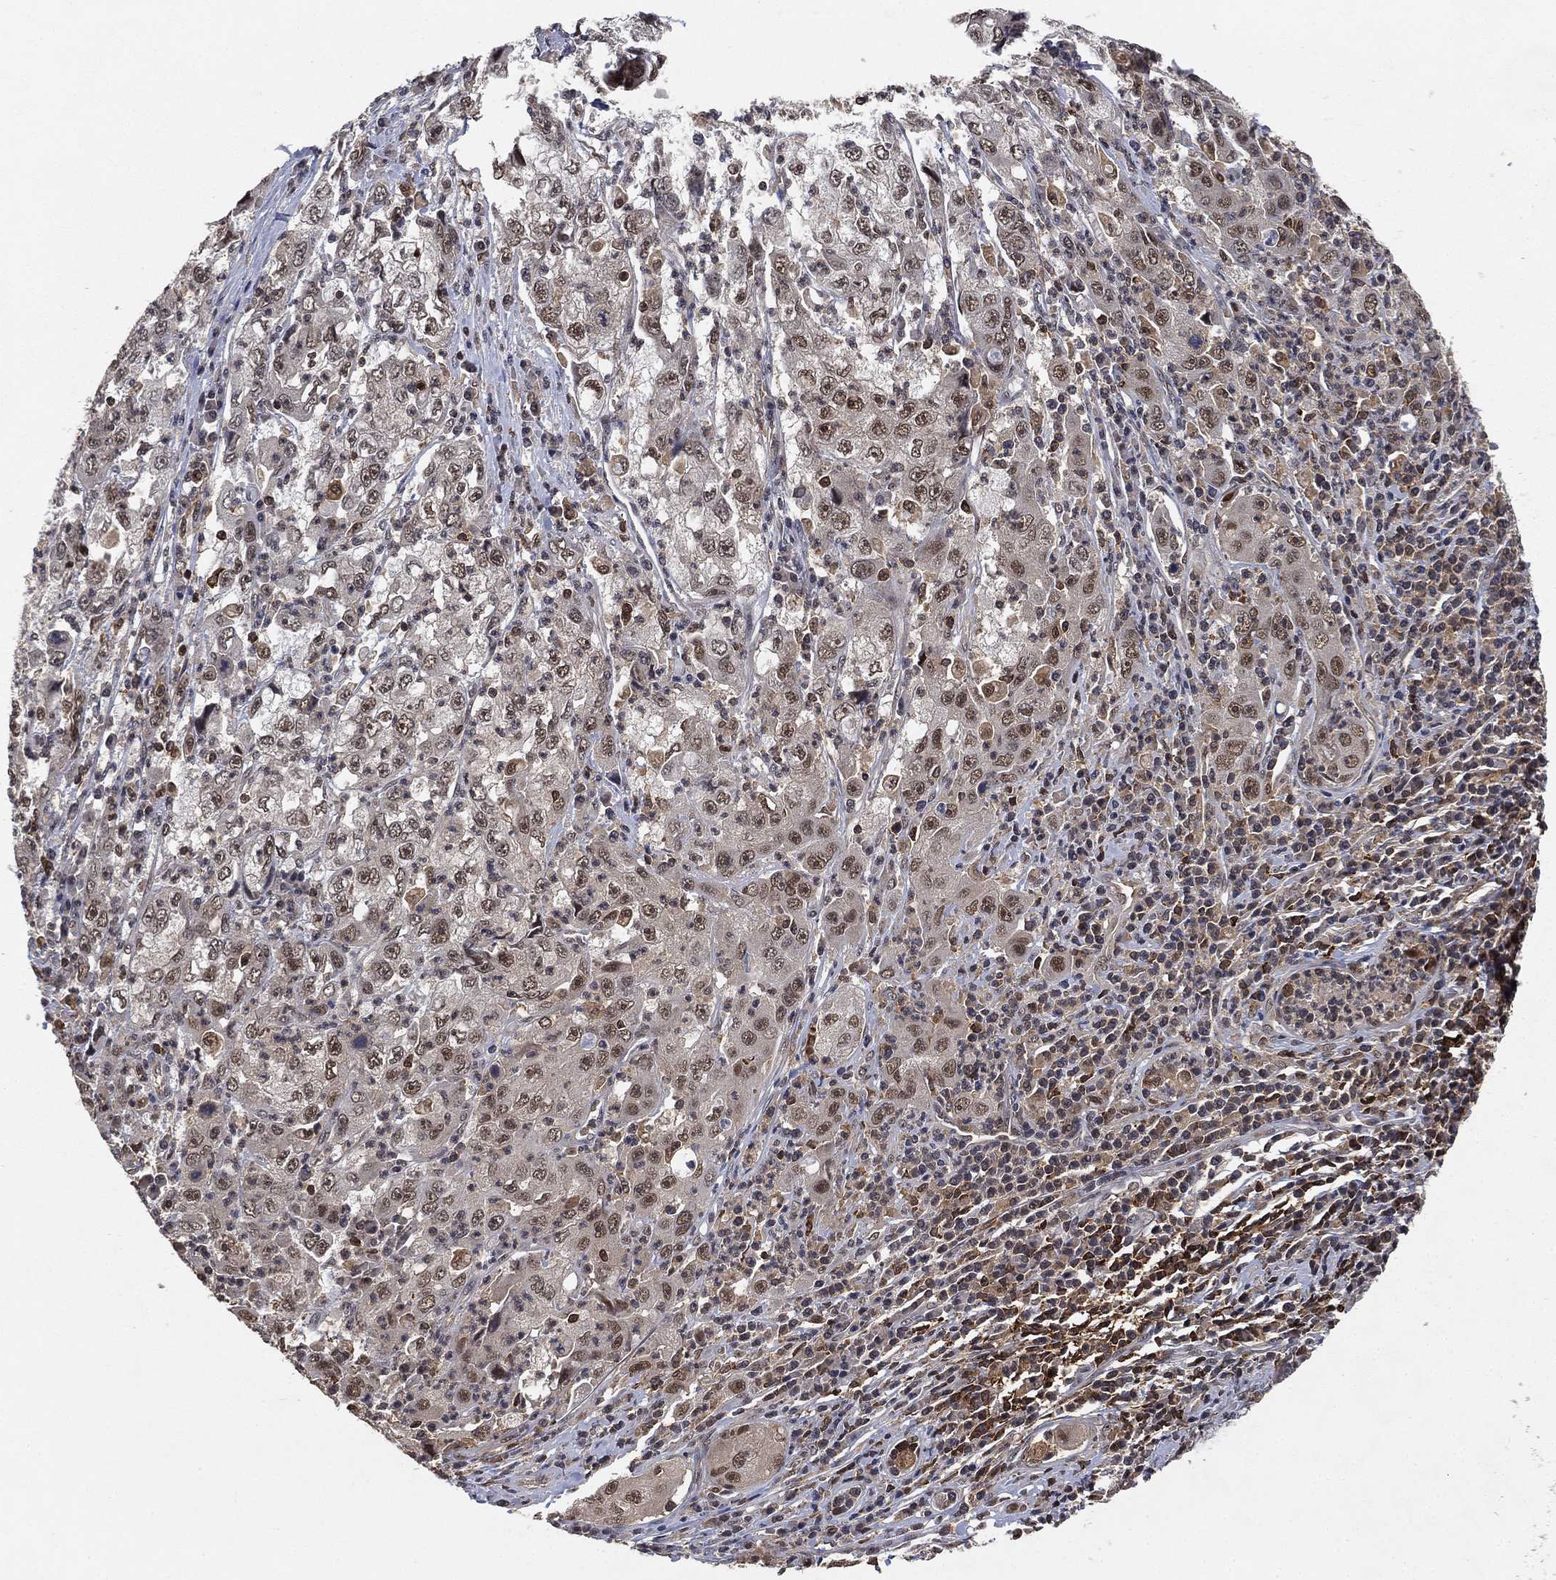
{"staining": {"intensity": "moderate", "quantity": "<25%", "location": "nuclear"}, "tissue": "cervical cancer", "cell_type": "Tumor cells", "image_type": "cancer", "snomed": [{"axis": "morphology", "description": "Squamous cell carcinoma, NOS"}, {"axis": "topography", "description": "Cervix"}], "caption": "Tumor cells display moderate nuclear positivity in approximately <25% of cells in squamous cell carcinoma (cervical).", "gene": "WDR26", "patient": {"sex": "female", "age": 36}}